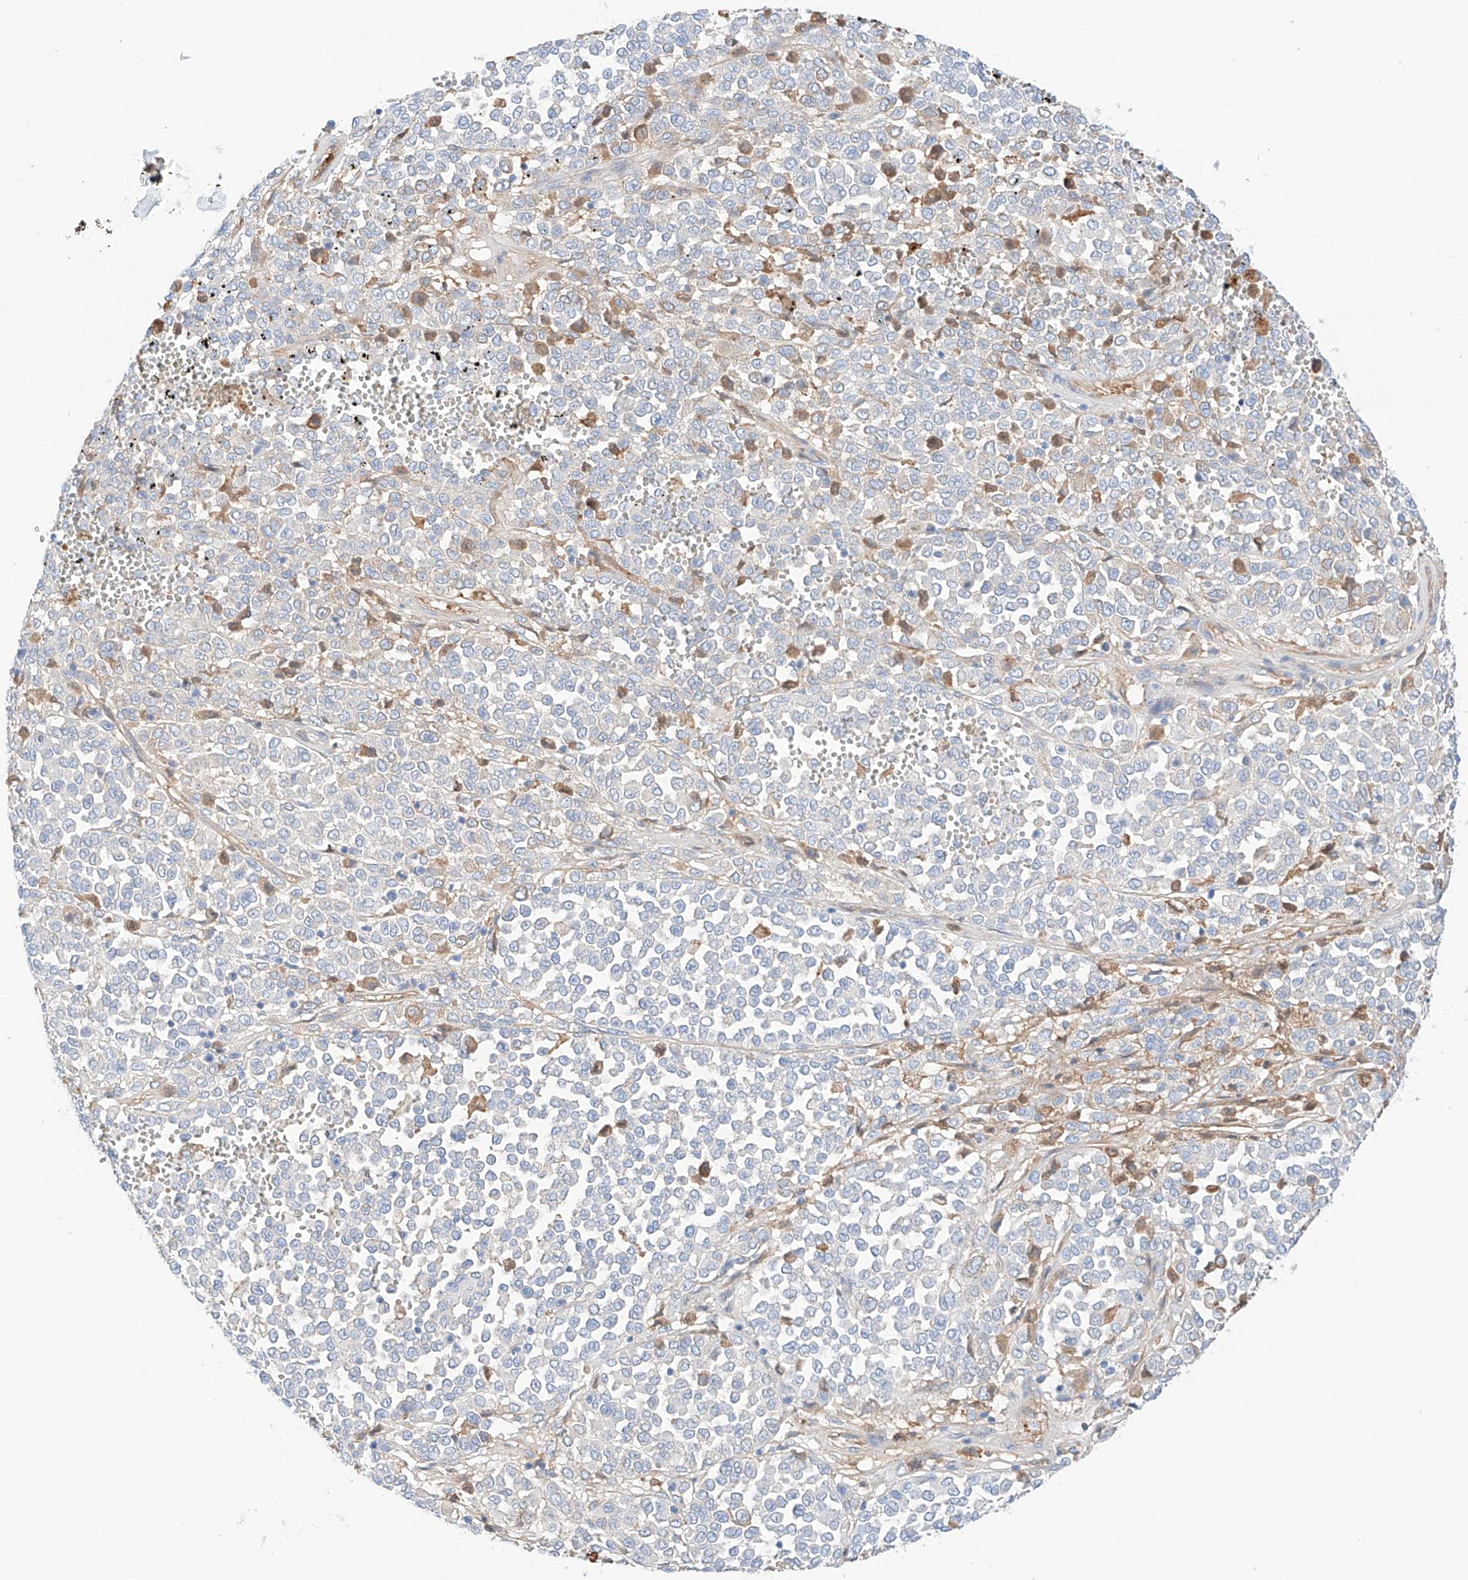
{"staining": {"intensity": "moderate", "quantity": "<25%", "location": "cytoplasmic/membranous"}, "tissue": "melanoma", "cell_type": "Tumor cells", "image_type": "cancer", "snomed": [{"axis": "morphology", "description": "Malignant melanoma, Metastatic site"}, {"axis": "topography", "description": "Pancreas"}], "caption": "Immunohistochemistry (IHC) image of neoplastic tissue: human melanoma stained using immunohistochemistry displays low levels of moderate protein expression localized specifically in the cytoplasmic/membranous of tumor cells, appearing as a cytoplasmic/membranous brown color.", "gene": "PGGT1B", "patient": {"sex": "female", "age": 30}}